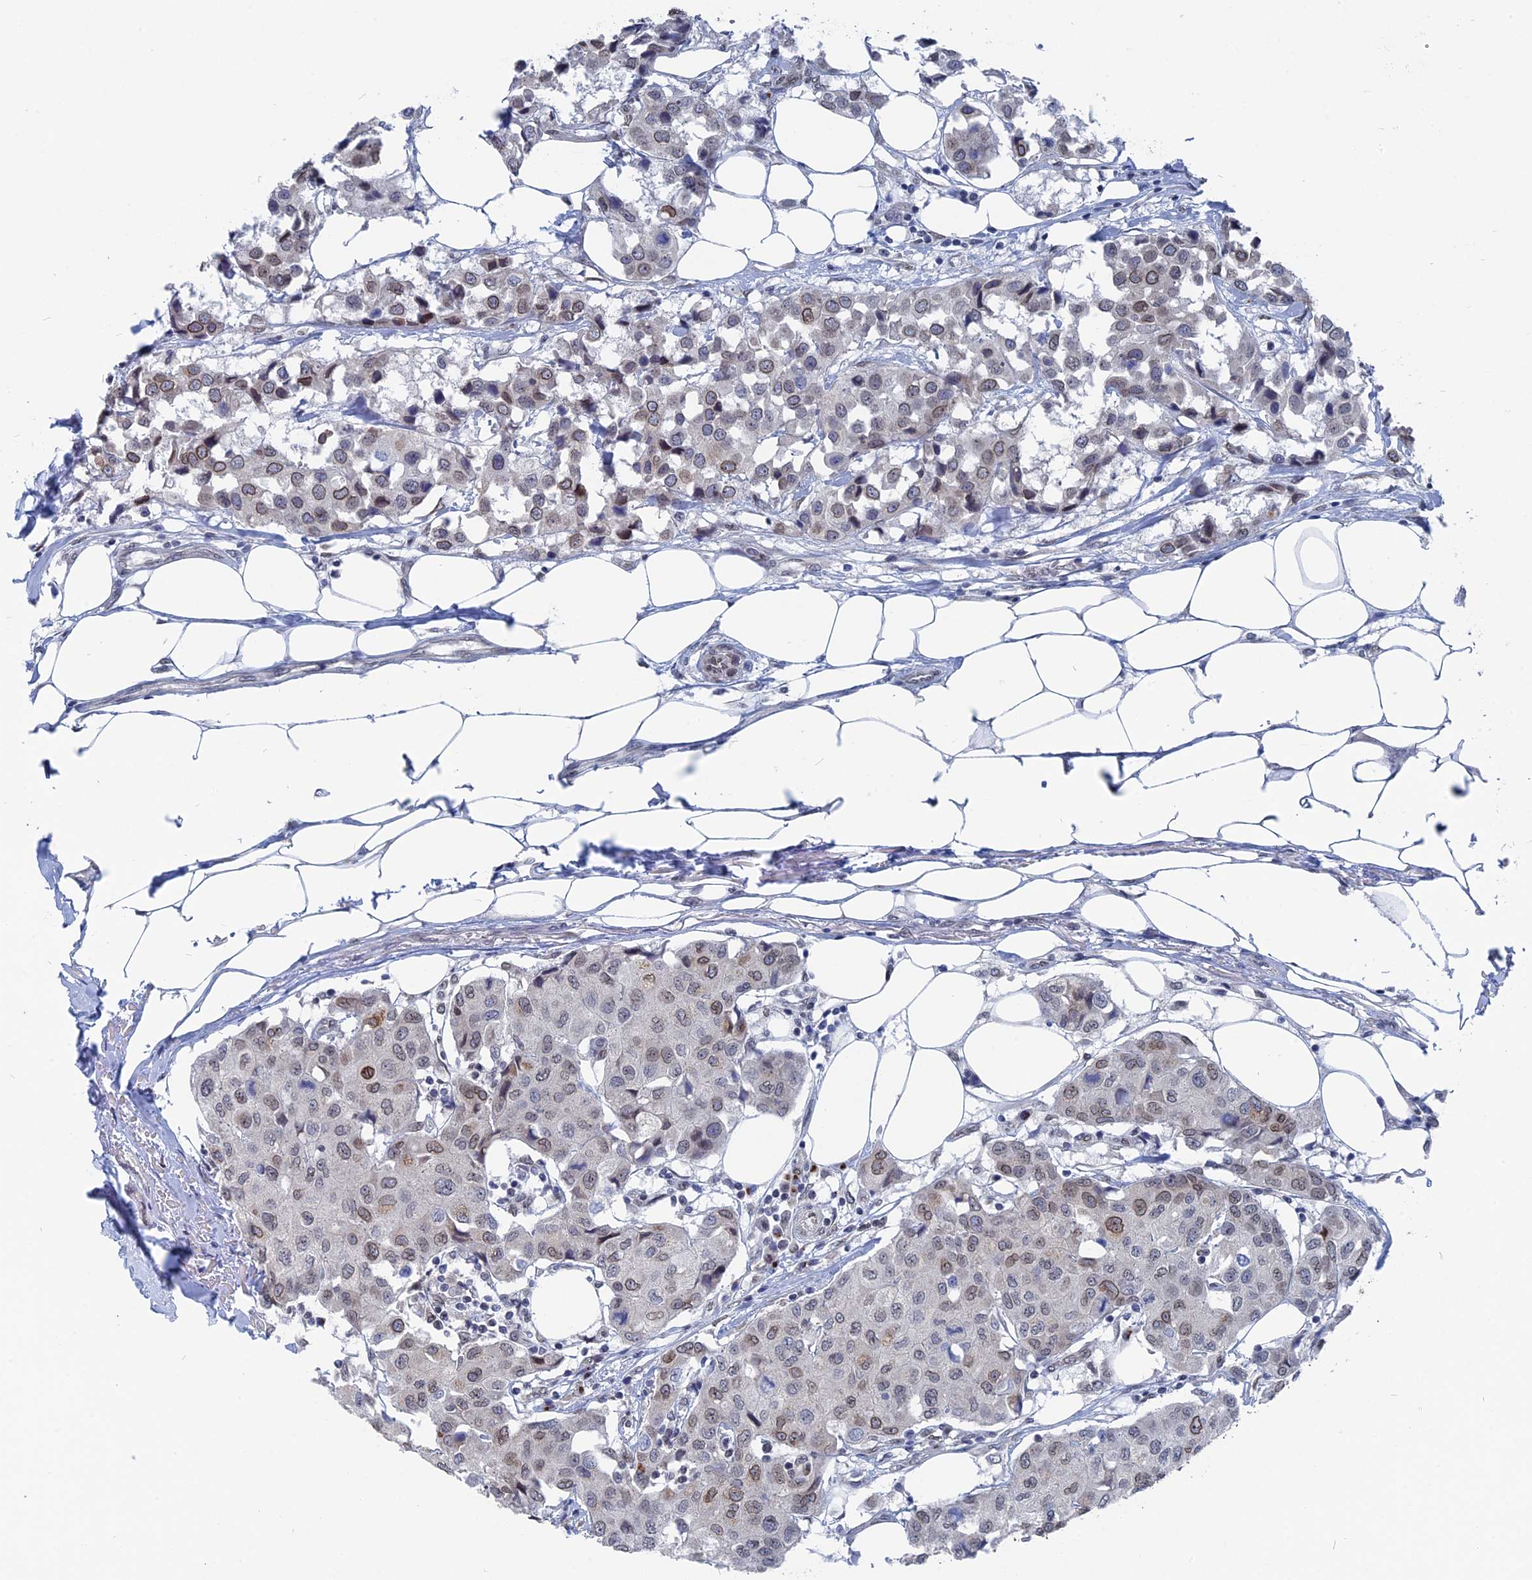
{"staining": {"intensity": "weak", "quantity": "<25%", "location": "nuclear"}, "tissue": "breast cancer", "cell_type": "Tumor cells", "image_type": "cancer", "snomed": [{"axis": "morphology", "description": "Duct carcinoma"}, {"axis": "topography", "description": "Breast"}], "caption": "There is no significant expression in tumor cells of breast cancer (intraductal carcinoma).", "gene": "MTRF1", "patient": {"sex": "female", "age": 80}}